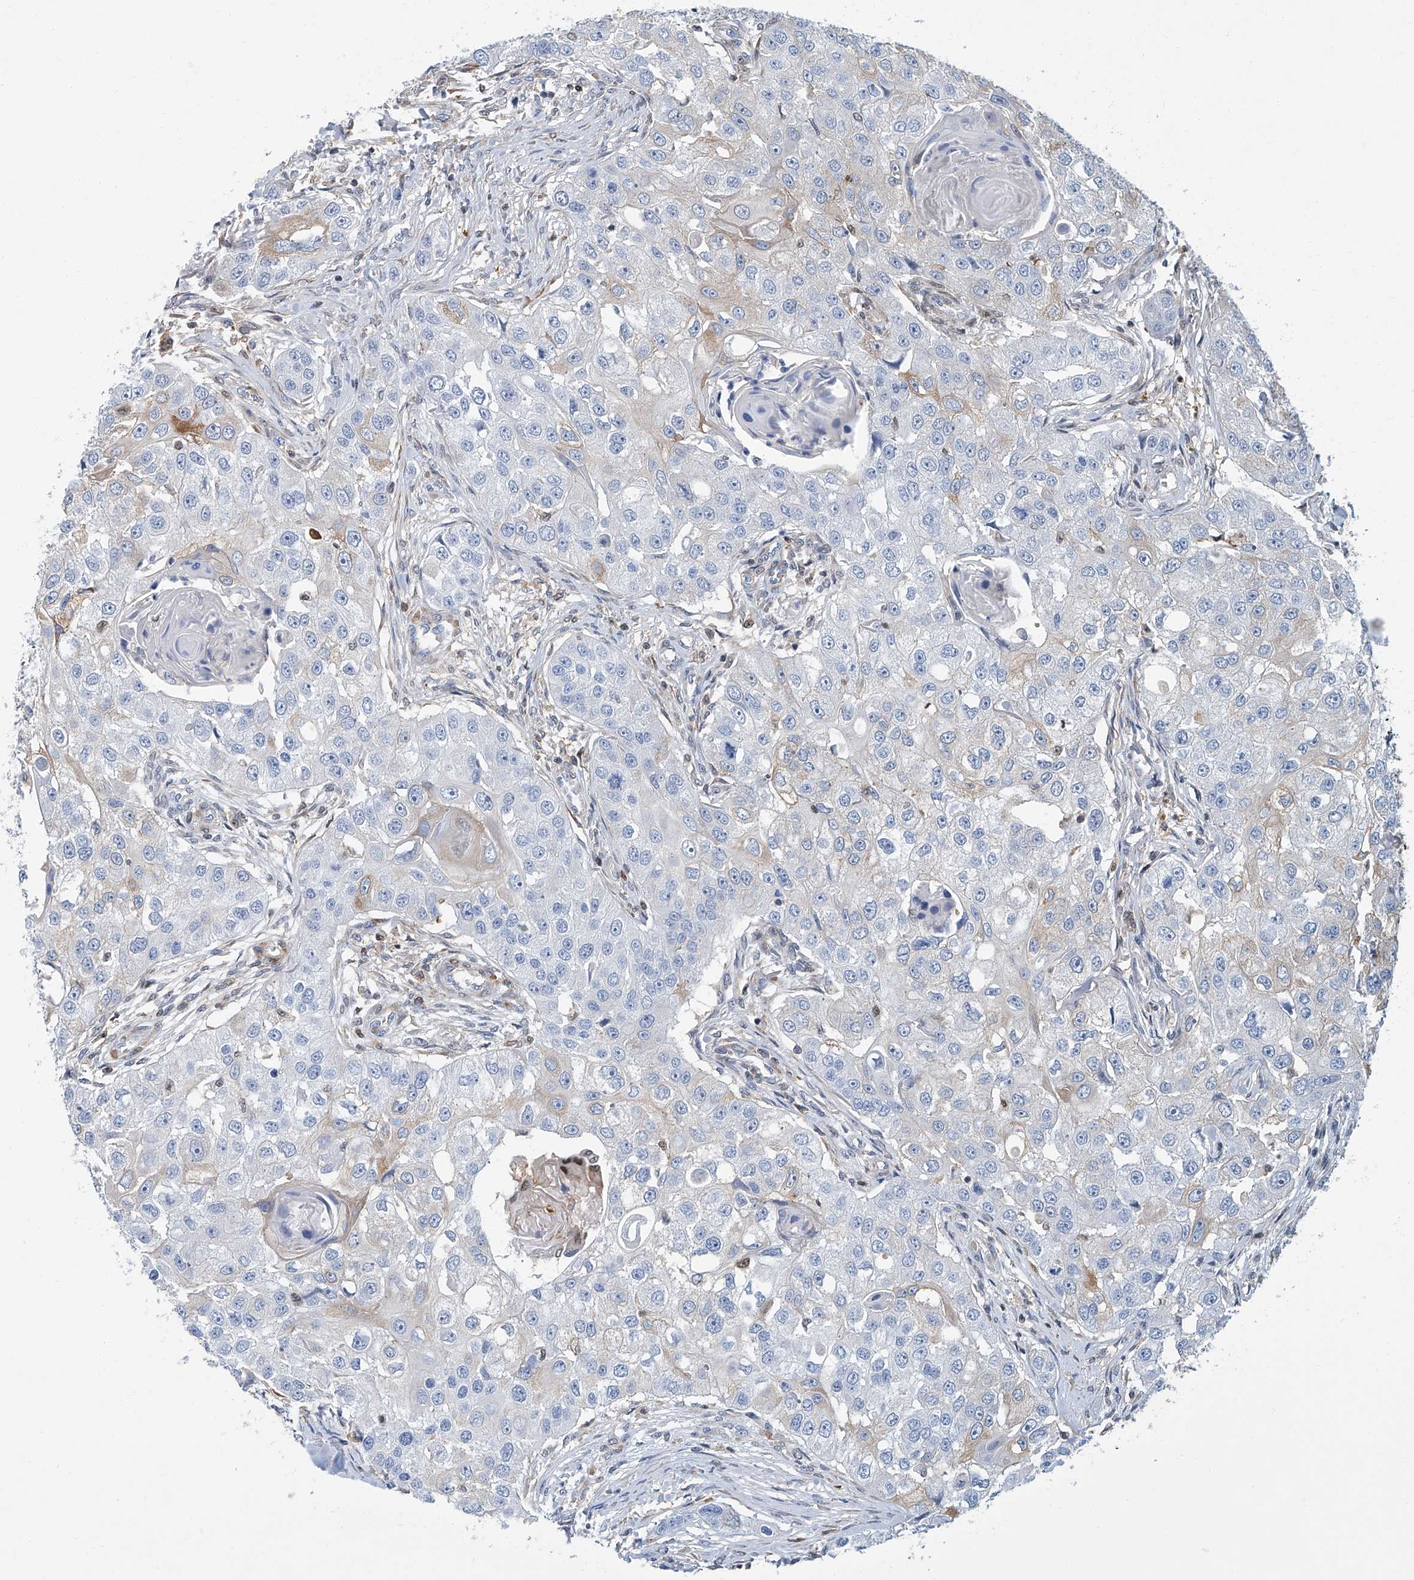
{"staining": {"intensity": "weak", "quantity": "<25%", "location": "cytoplasmic/membranous"}, "tissue": "head and neck cancer", "cell_type": "Tumor cells", "image_type": "cancer", "snomed": [{"axis": "morphology", "description": "Normal tissue, NOS"}, {"axis": "morphology", "description": "Squamous cell carcinoma, NOS"}, {"axis": "topography", "description": "Skeletal muscle"}, {"axis": "topography", "description": "Head-Neck"}], "caption": "A high-resolution micrograph shows IHC staining of head and neck cancer (squamous cell carcinoma), which exhibits no significant positivity in tumor cells. The staining is performed using DAB brown chromogen with nuclei counter-stained in using hematoxylin.", "gene": "PSMB10", "patient": {"sex": "male", "age": 51}}